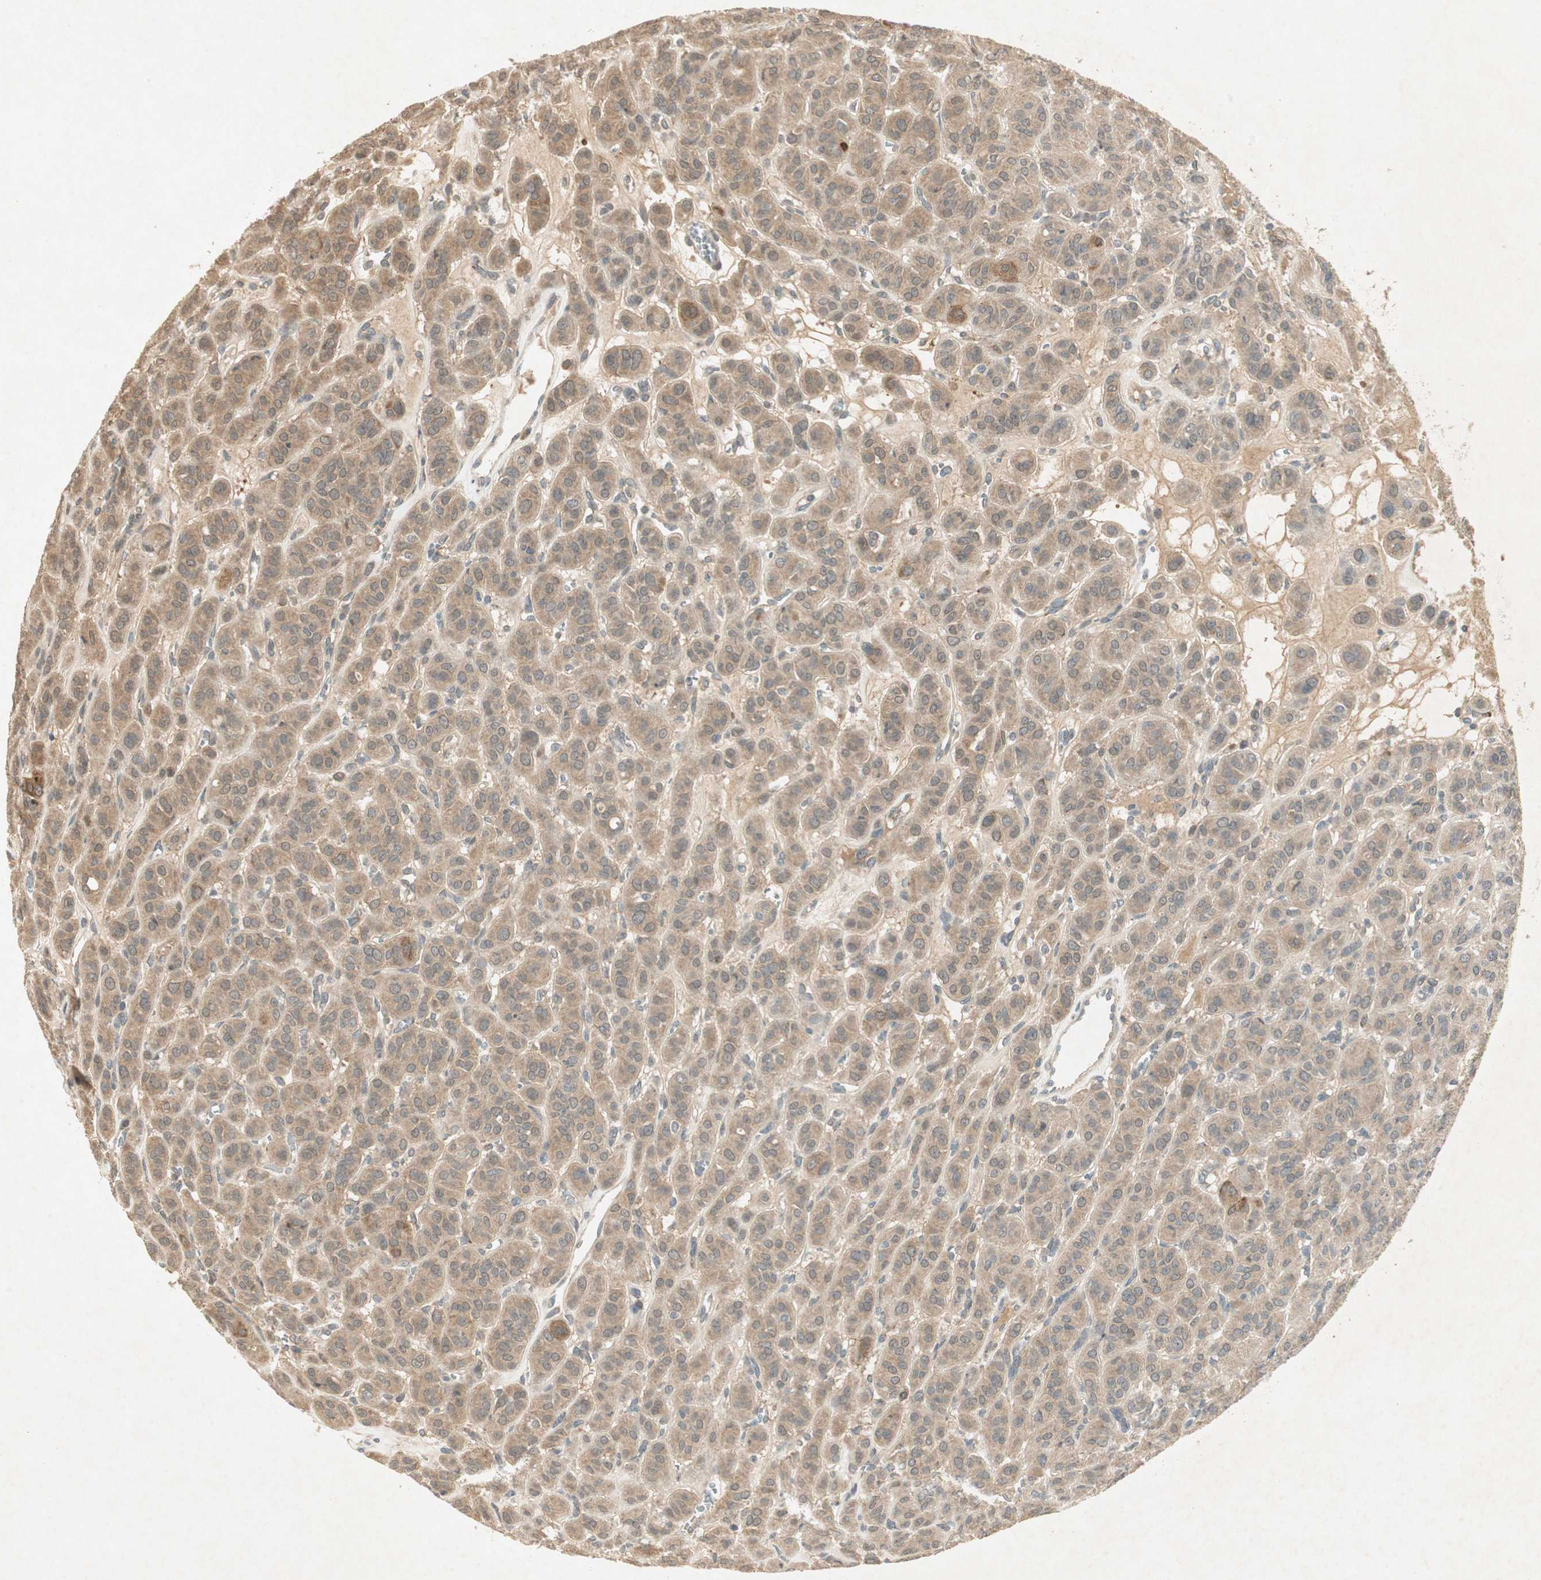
{"staining": {"intensity": "moderate", "quantity": ">75%", "location": "cytoplasmic/membranous"}, "tissue": "thyroid cancer", "cell_type": "Tumor cells", "image_type": "cancer", "snomed": [{"axis": "morphology", "description": "Follicular adenoma carcinoma, NOS"}, {"axis": "topography", "description": "Thyroid gland"}], "caption": "Follicular adenoma carcinoma (thyroid) stained with DAB immunohistochemistry (IHC) displays medium levels of moderate cytoplasmic/membranous expression in approximately >75% of tumor cells. (DAB IHC, brown staining for protein, blue staining for nuclei).", "gene": "USP2", "patient": {"sex": "female", "age": 71}}